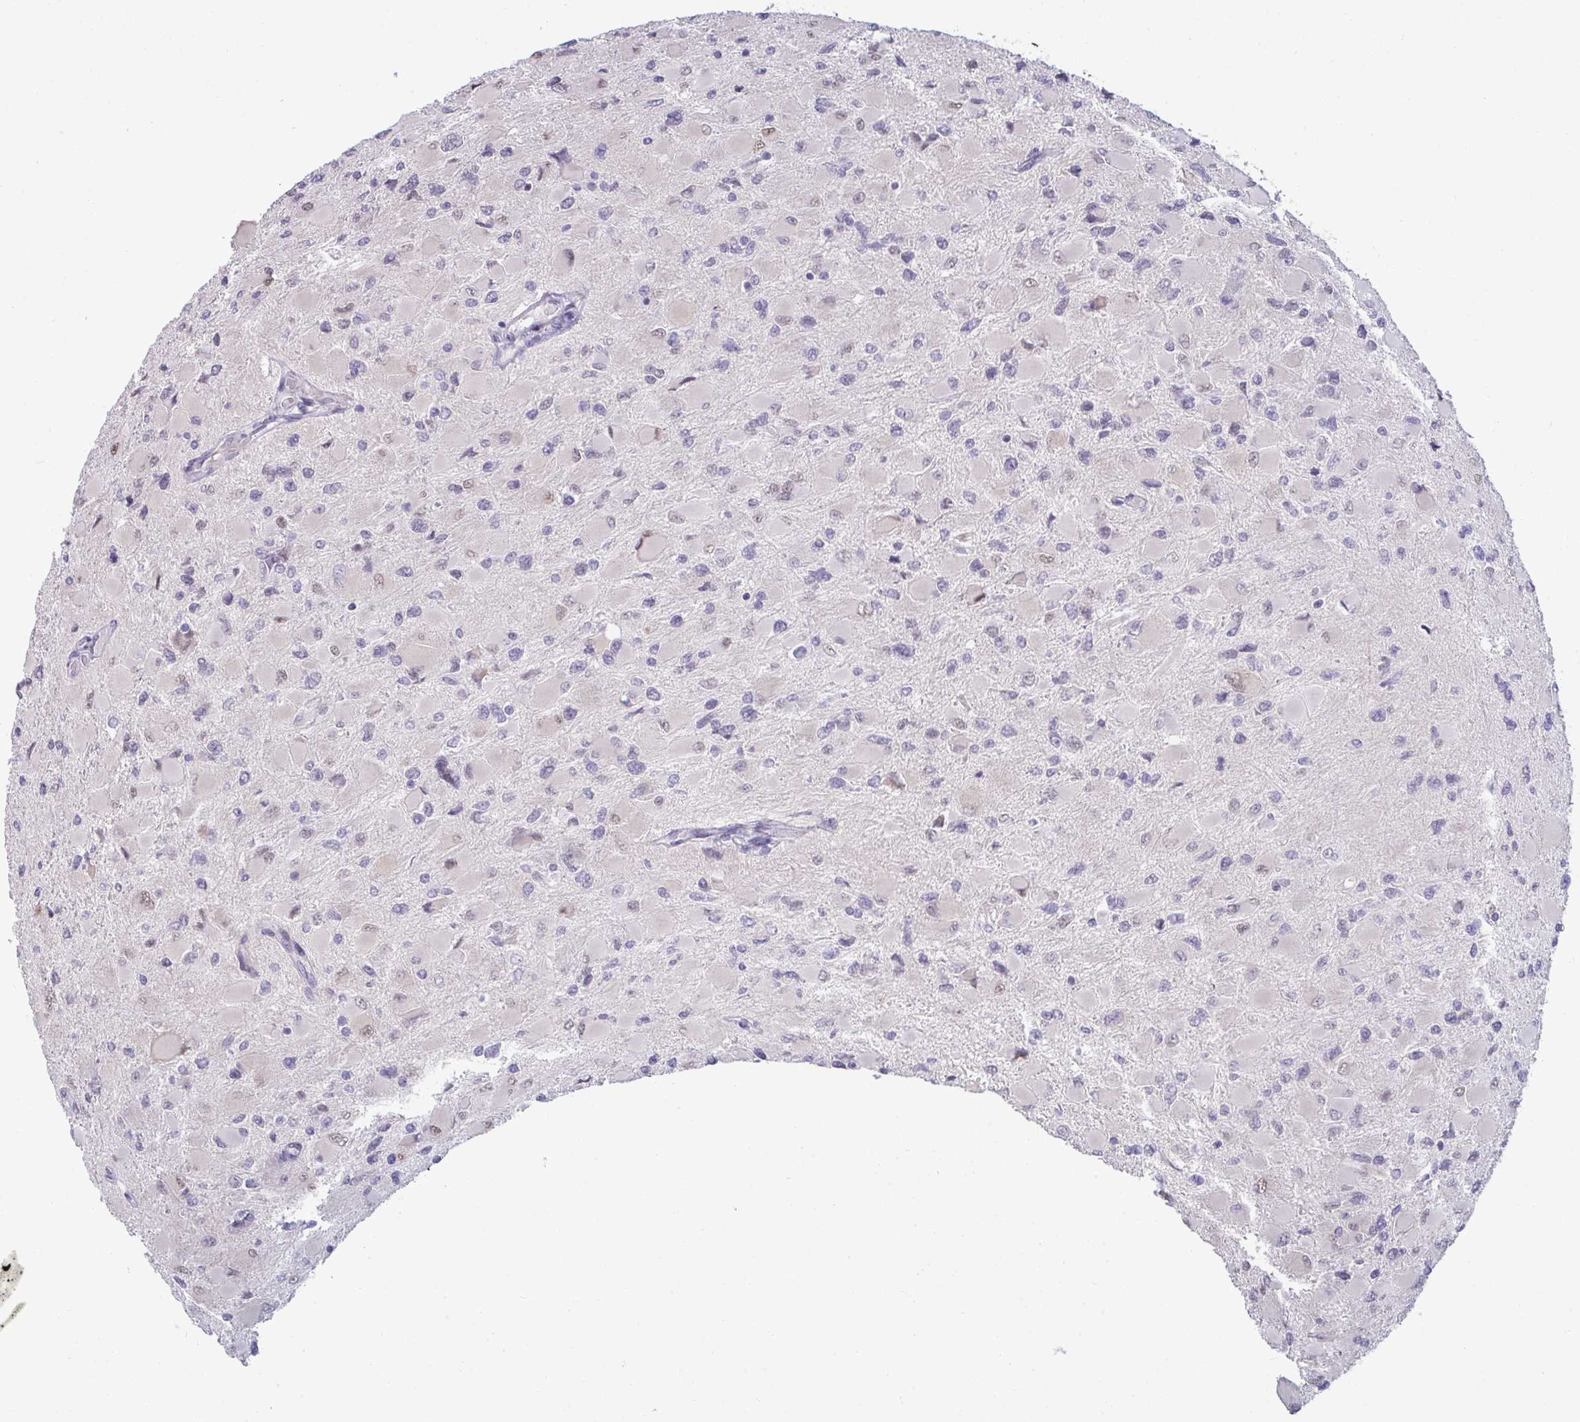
{"staining": {"intensity": "negative", "quantity": "none", "location": "none"}, "tissue": "glioma", "cell_type": "Tumor cells", "image_type": "cancer", "snomed": [{"axis": "morphology", "description": "Glioma, malignant, High grade"}, {"axis": "topography", "description": "Cerebral cortex"}], "caption": "Tumor cells are negative for protein expression in human glioma.", "gene": "RNASEH1", "patient": {"sex": "female", "age": 36}}